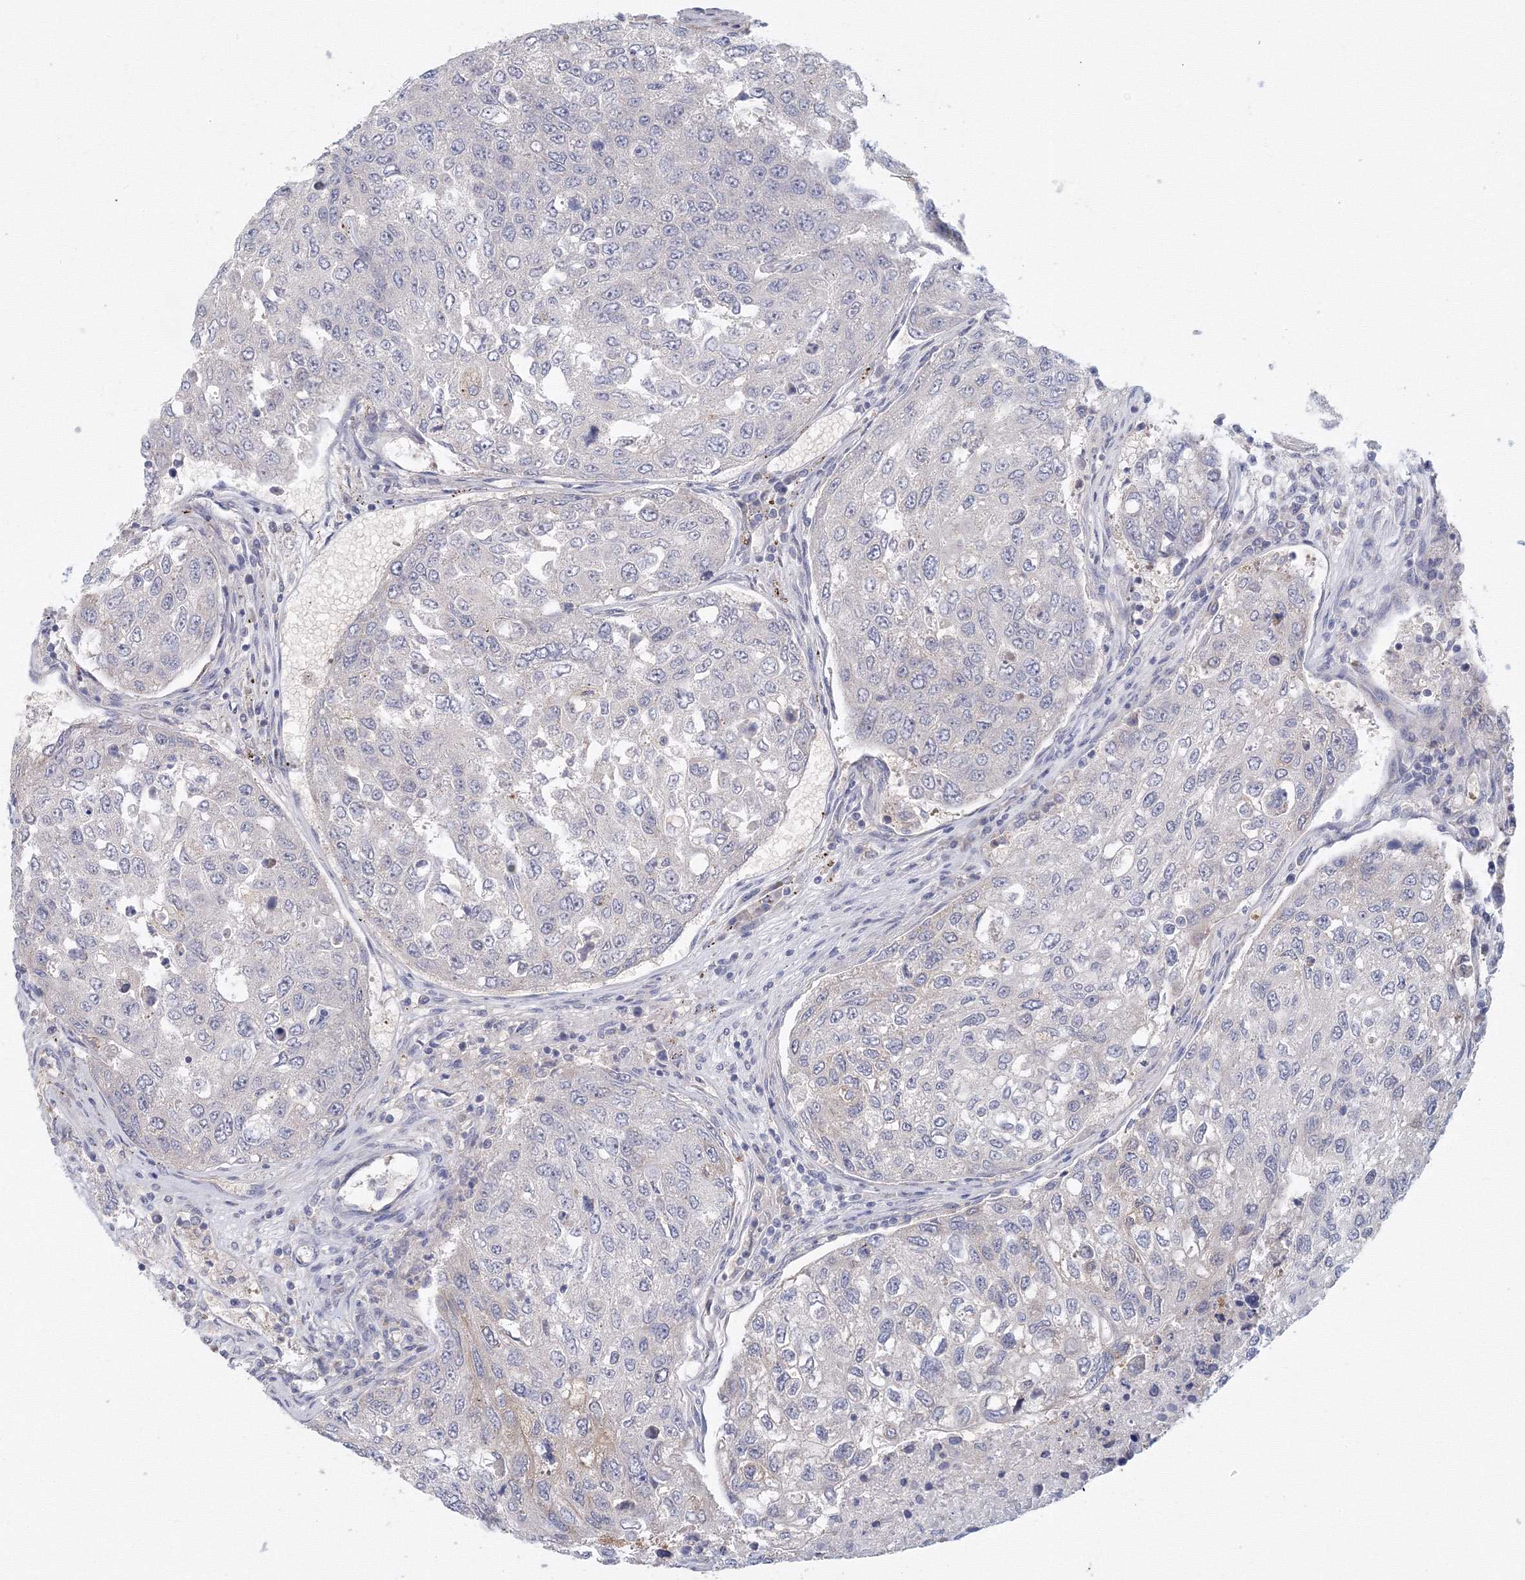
{"staining": {"intensity": "negative", "quantity": "none", "location": "none"}, "tissue": "urothelial cancer", "cell_type": "Tumor cells", "image_type": "cancer", "snomed": [{"axis": "morphology", "description": "Urothelial carcinoma, High grade"}, {"axis": "topography", "description": "Lymph node"}, {"axis": "topography", "description": "Urinary bladder"}], "caption": "Protein analysis of urothelial cancer displays no significant positivity in tumor cells. (DAB (3,3'-diaminobenzidine) IHC, high magnification).", "gene": "TACC2", "patient": {"sex": "male", "age": 51}}